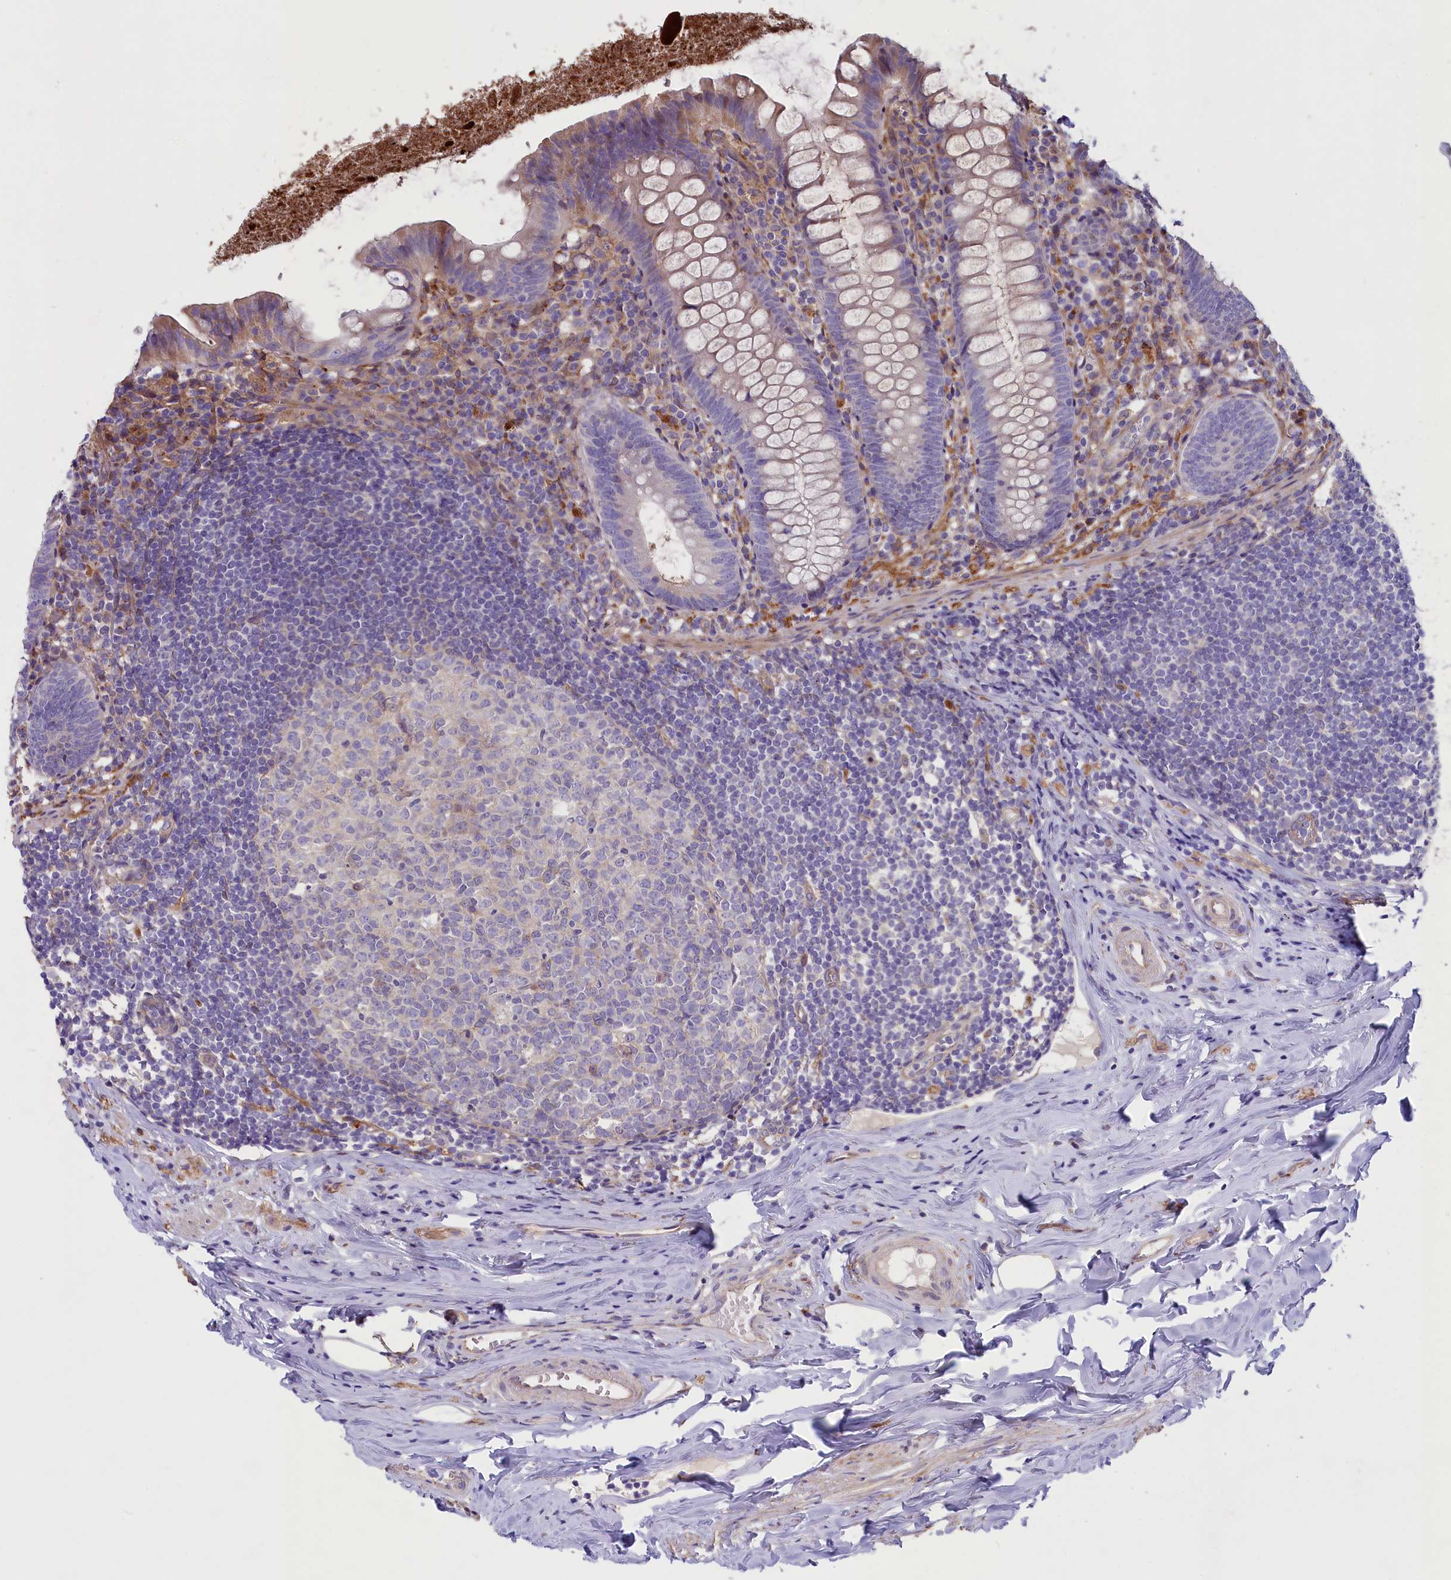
{"staining": {"intensity": "weak", "quantity": "<25%", "location": "cytoplasmic/membranous"}, "tissue": "appendix", "cell_type": "Glandular cells", "image_type": "normal", "snomed": [{"axis": "morphology", "description": "Normal tissue, NOS"}, {"axis": "topography", "description": "Appendix"}], "caption": "Immunohistochemistry (IHC) of normal appendix reveals no staining in glandular cells.", "gene": "GPR108", "patient": {"sex": "female", "age": 51}}